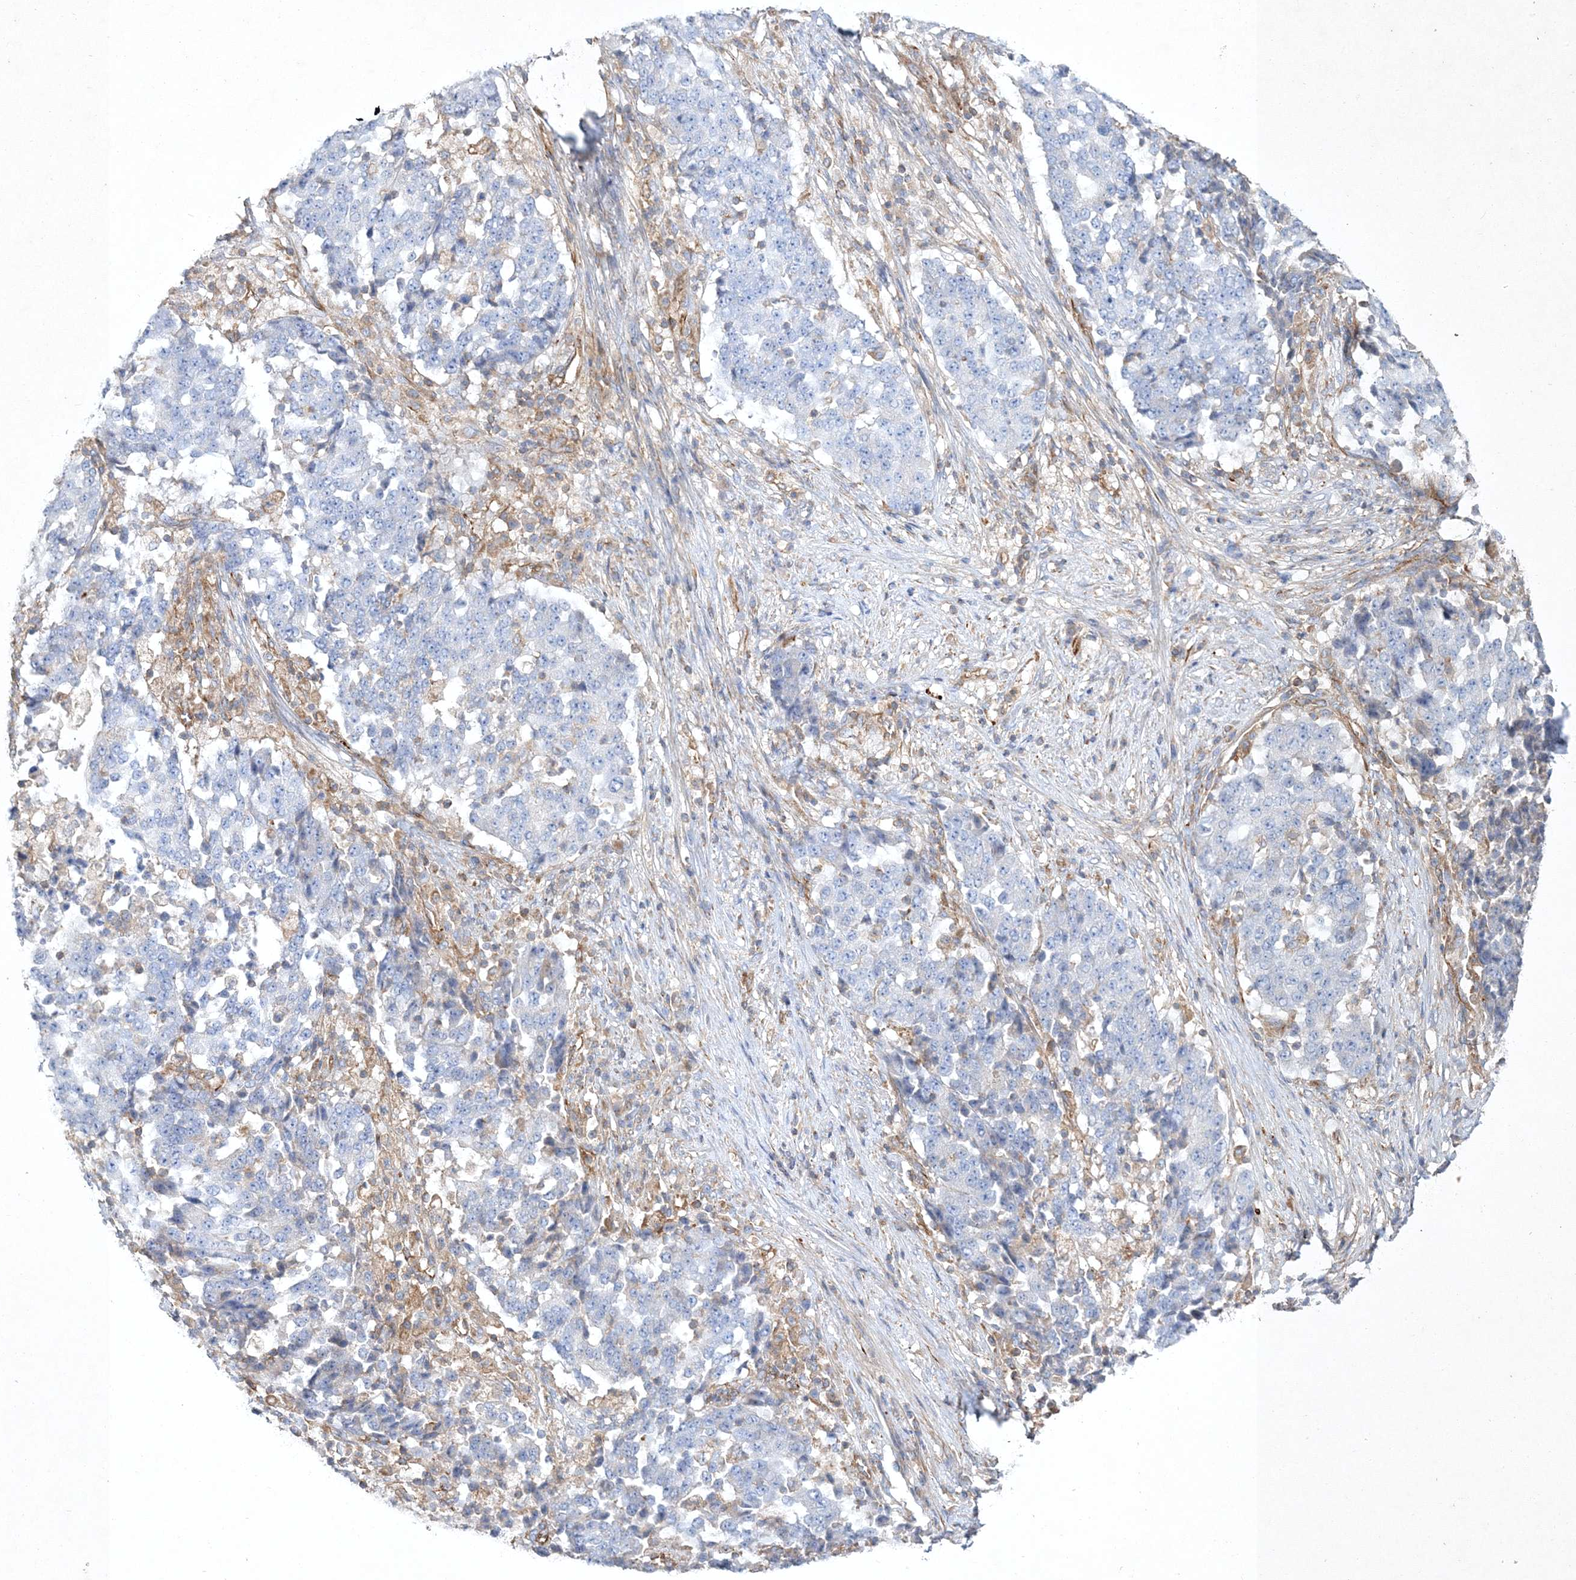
{"staining": {"intensity": "negative", "quantity": "none", "location": "none"}, "tissue": "stomach cancer", "cell_type": "Tumor cells", "image_type": "cancer", "snomed": [{"axis": "morphology", "description": "Adenocarcinoma, NOS"}, {"axis": "topography", "description": "Stomach"}], "caption": "Tumor cells are negative for brown protein staining in stomach cancer (adenocarcinoma).", "gene": "WDR37", "patient": {"sex": "male", "age": 59}}